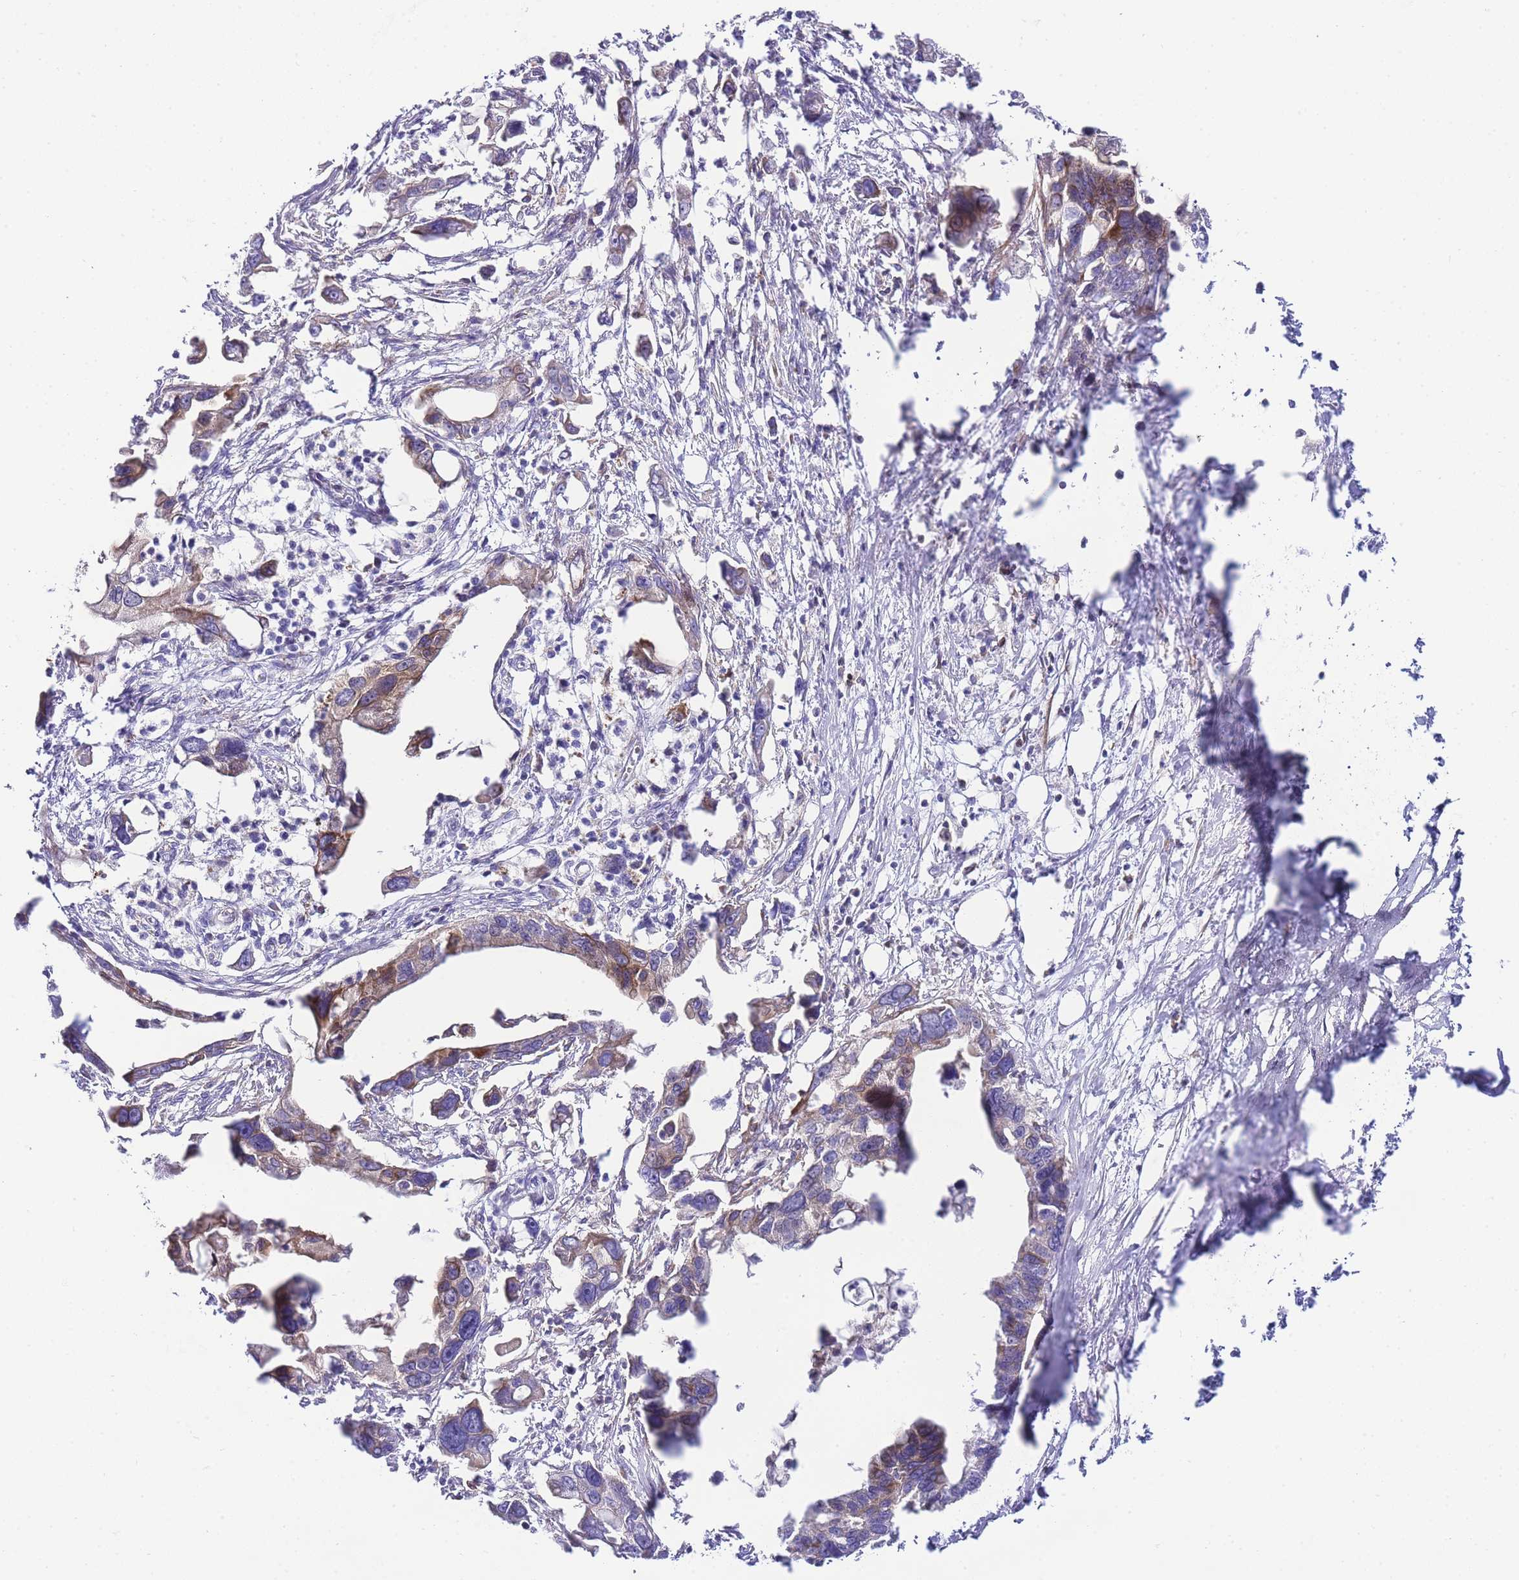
{"staining": {"intensity": "moderate", "quantity": "<25%", "location": "cytoplasmic/membranous"}, "tissue": "pancreatic cancer", "cell_type": "Tumor cells", "image_type": "cancer", "snomed": [{"axis": "morphology", "description": "Adenocarcinoma, NOS"}, {"axis": "topography", "description": "Pancreas"}], "caption": "An image of human pancreatic cancer (adenocarcinoma) stained for a protein exhibits moderate cytoplasmic/membranous brown staining in tumor cells. (Brightfield microscopy of DAB IHC at high magnification).", "gene": "FBN3", "patient": {"sex": "female", "age": 83}}